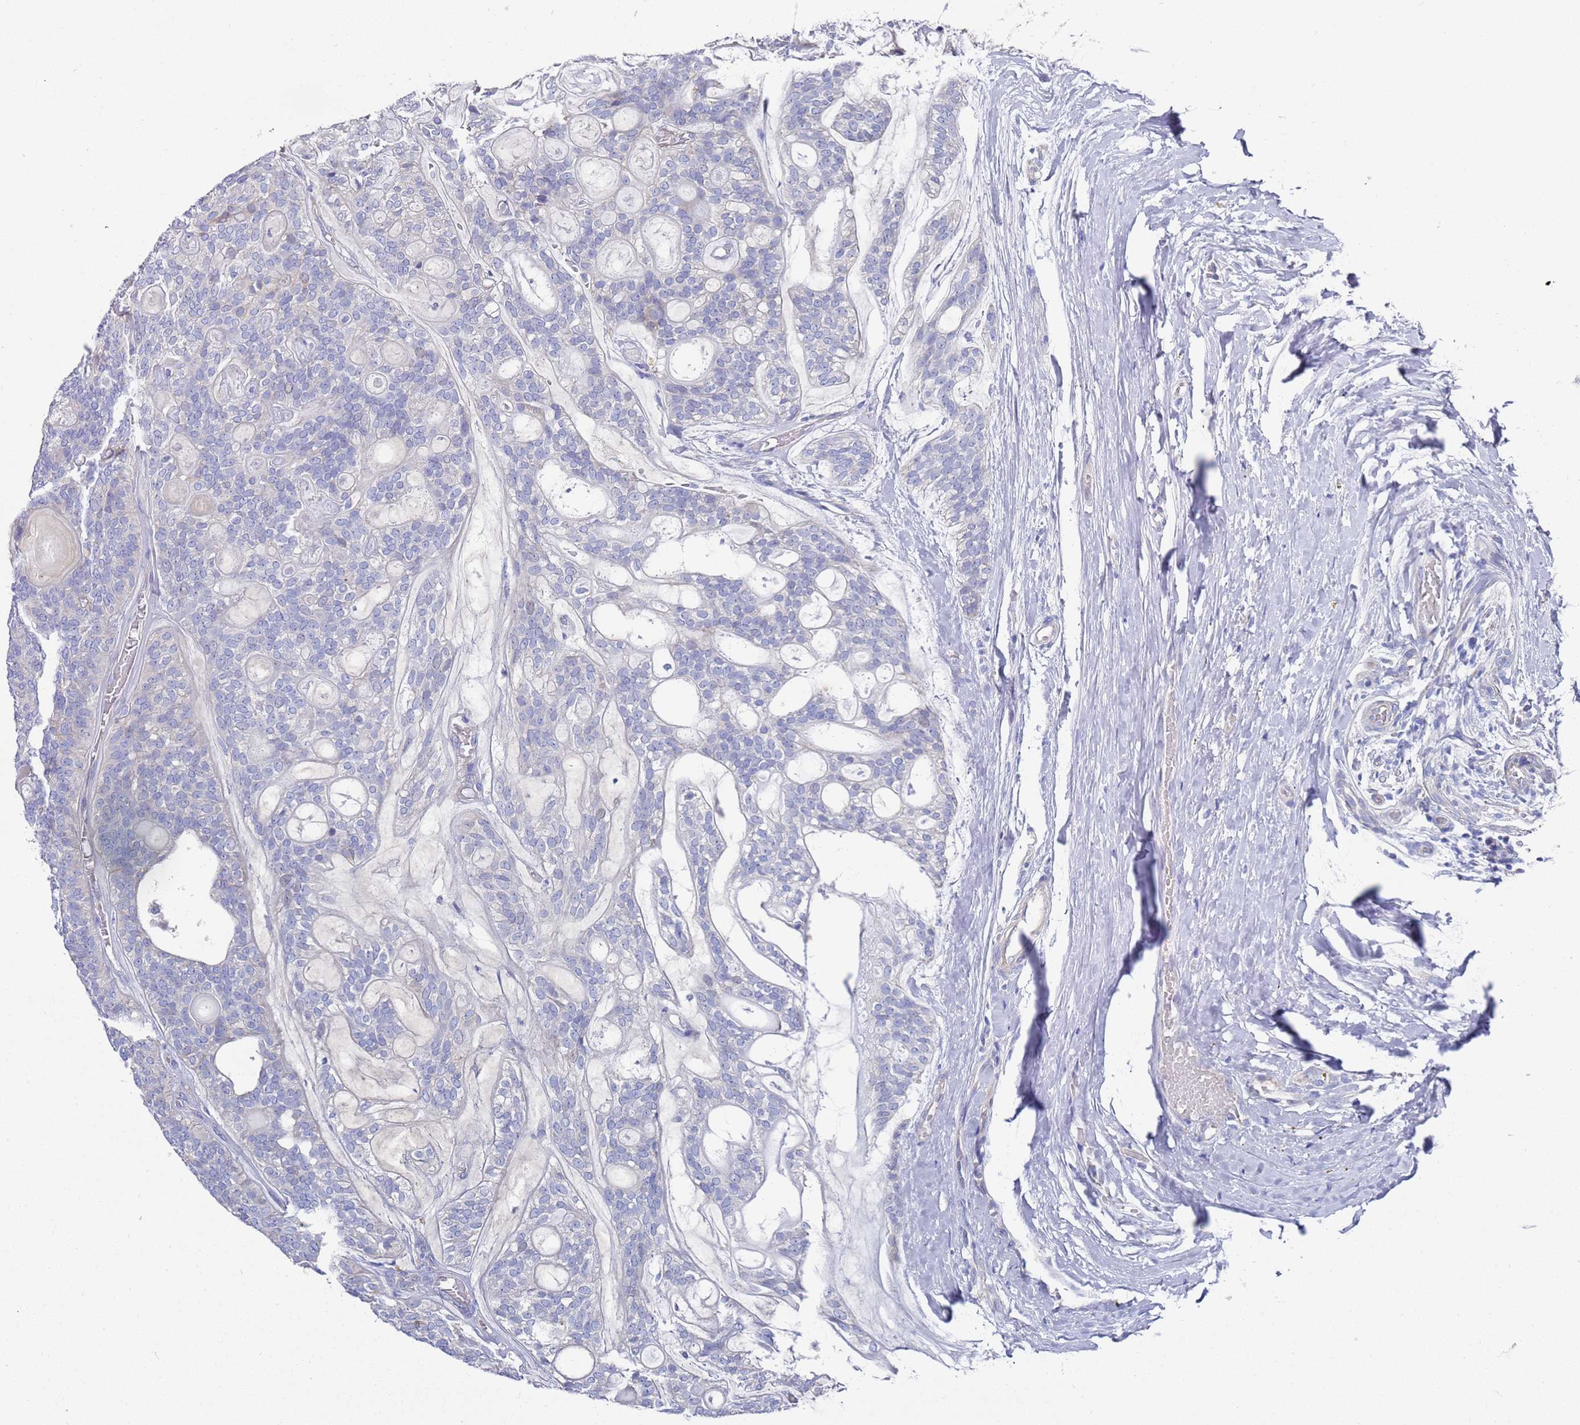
{"staining": {"intensity": "negative", "quantity": "none", "location": "none"}, "tissue": "head and neck cancer", "cell_type": "Tumor cells", "image_type": "cancer", "snomed": [{"axis": "morphology", "description": "Adenocarcinoma, NOS"}, {"axis": "topography", "description": "Head-Neck"}], "caption": "This image is of adenocarcinoma (head and neck) stained with IHC to label a protein in brown with the nuclei are counter-stained blue. There is no staining in tumor cells.", "gene": "SCAPER", "patient": {"sex": "male", "age": 66}}